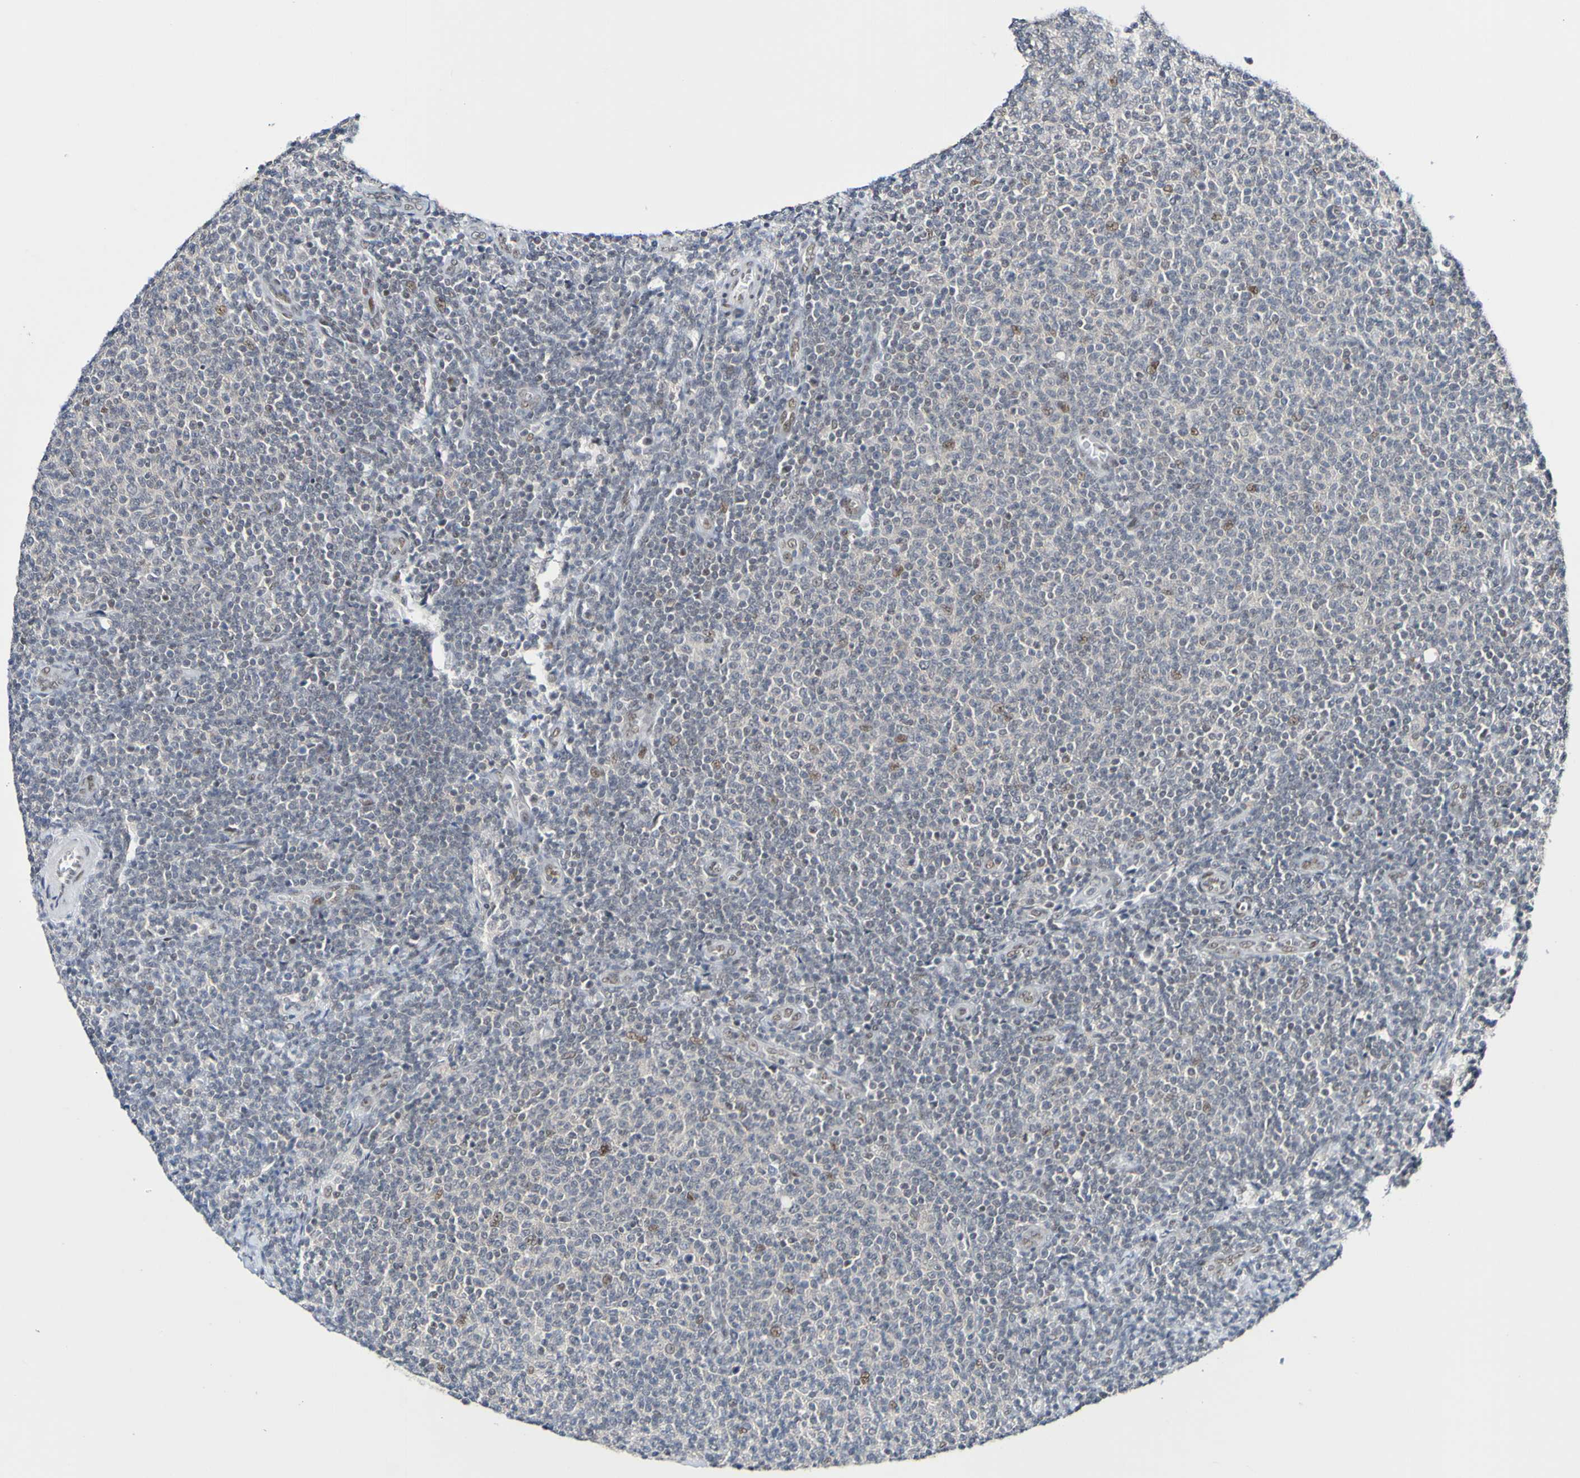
{"staining": {"intensity": "moderate", "quantity": "<25%", "location": "nuclear"}, "tissue": "lymphoma", "cell_type": "Tumor cells", "image_type": "cancer", "snomed": [{"axis": "morphology", "description": "Malignant lymphoma, non-Hodgkin's type, Low grade"}, {"axis": "topography", "description": "Lymph node"}], "caption": "Immunohistochemistry (IHC) image of human lymphoma stained for a protein (brown), which exhibits low levels of moderate nuclear staining in approximately <25% of tumor cells.", "gene": "PCGF1", "patient": {"sex": "male", "age": 66}}